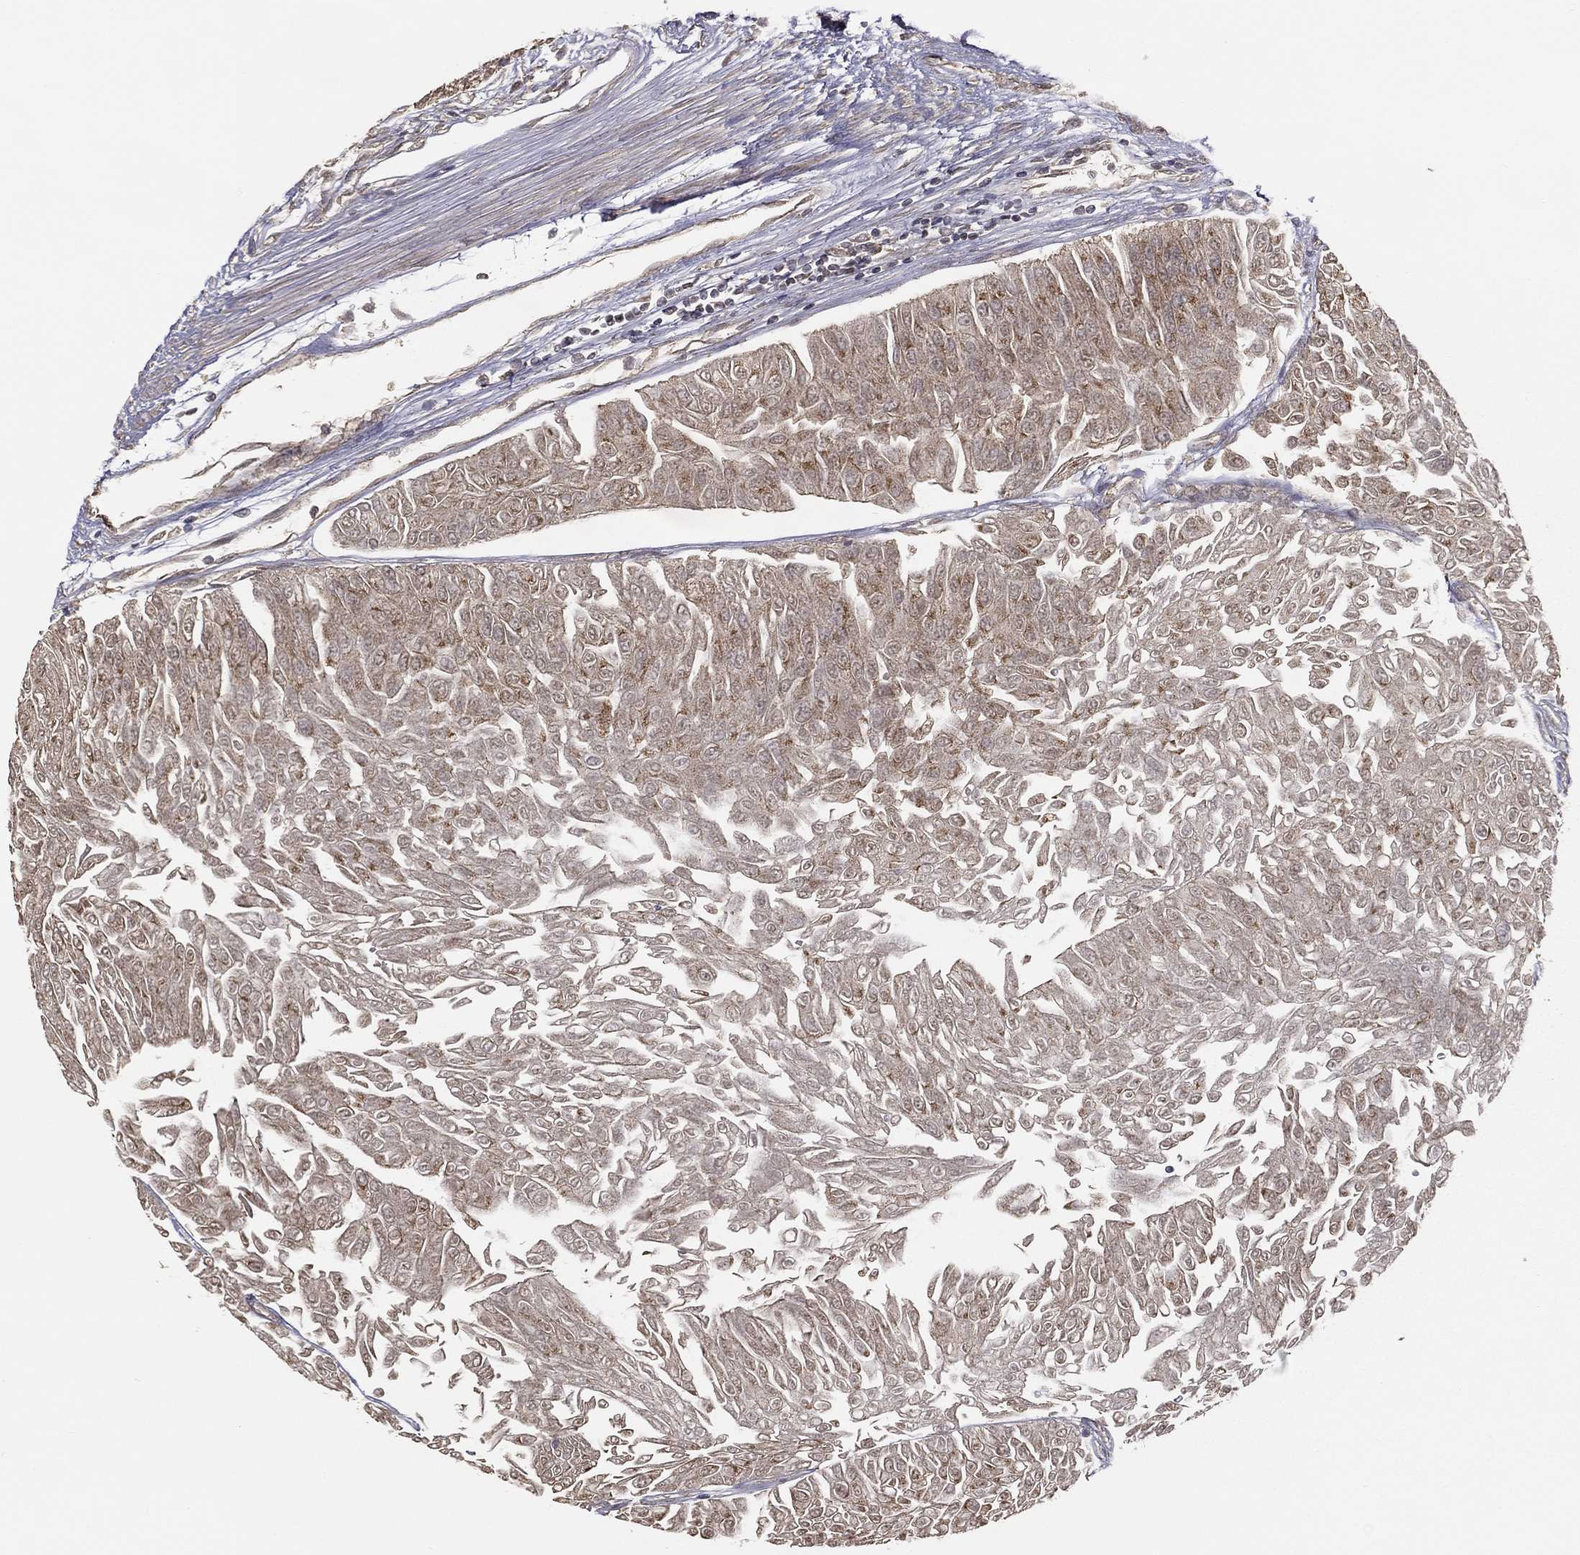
{"staining": {"intensity": "negative", "quantity": "none", "location": "none"}, "tissue": "urothelial cancer", "cell_type": "Tumor cells", "image_type": "cancer", "snomed": [{"axis": "morphology", "description": "Urothelial carcinoma, Low grade"}, {"axis": "topography", "description": "Urinary bladder"}], "caption": "The immunohistochemistry histopathology image has no significant positivity in tumor cells of urothelial cancer tissue.", "gene": "MRPL46", "patient": {"sex": "male", "age": 67}}